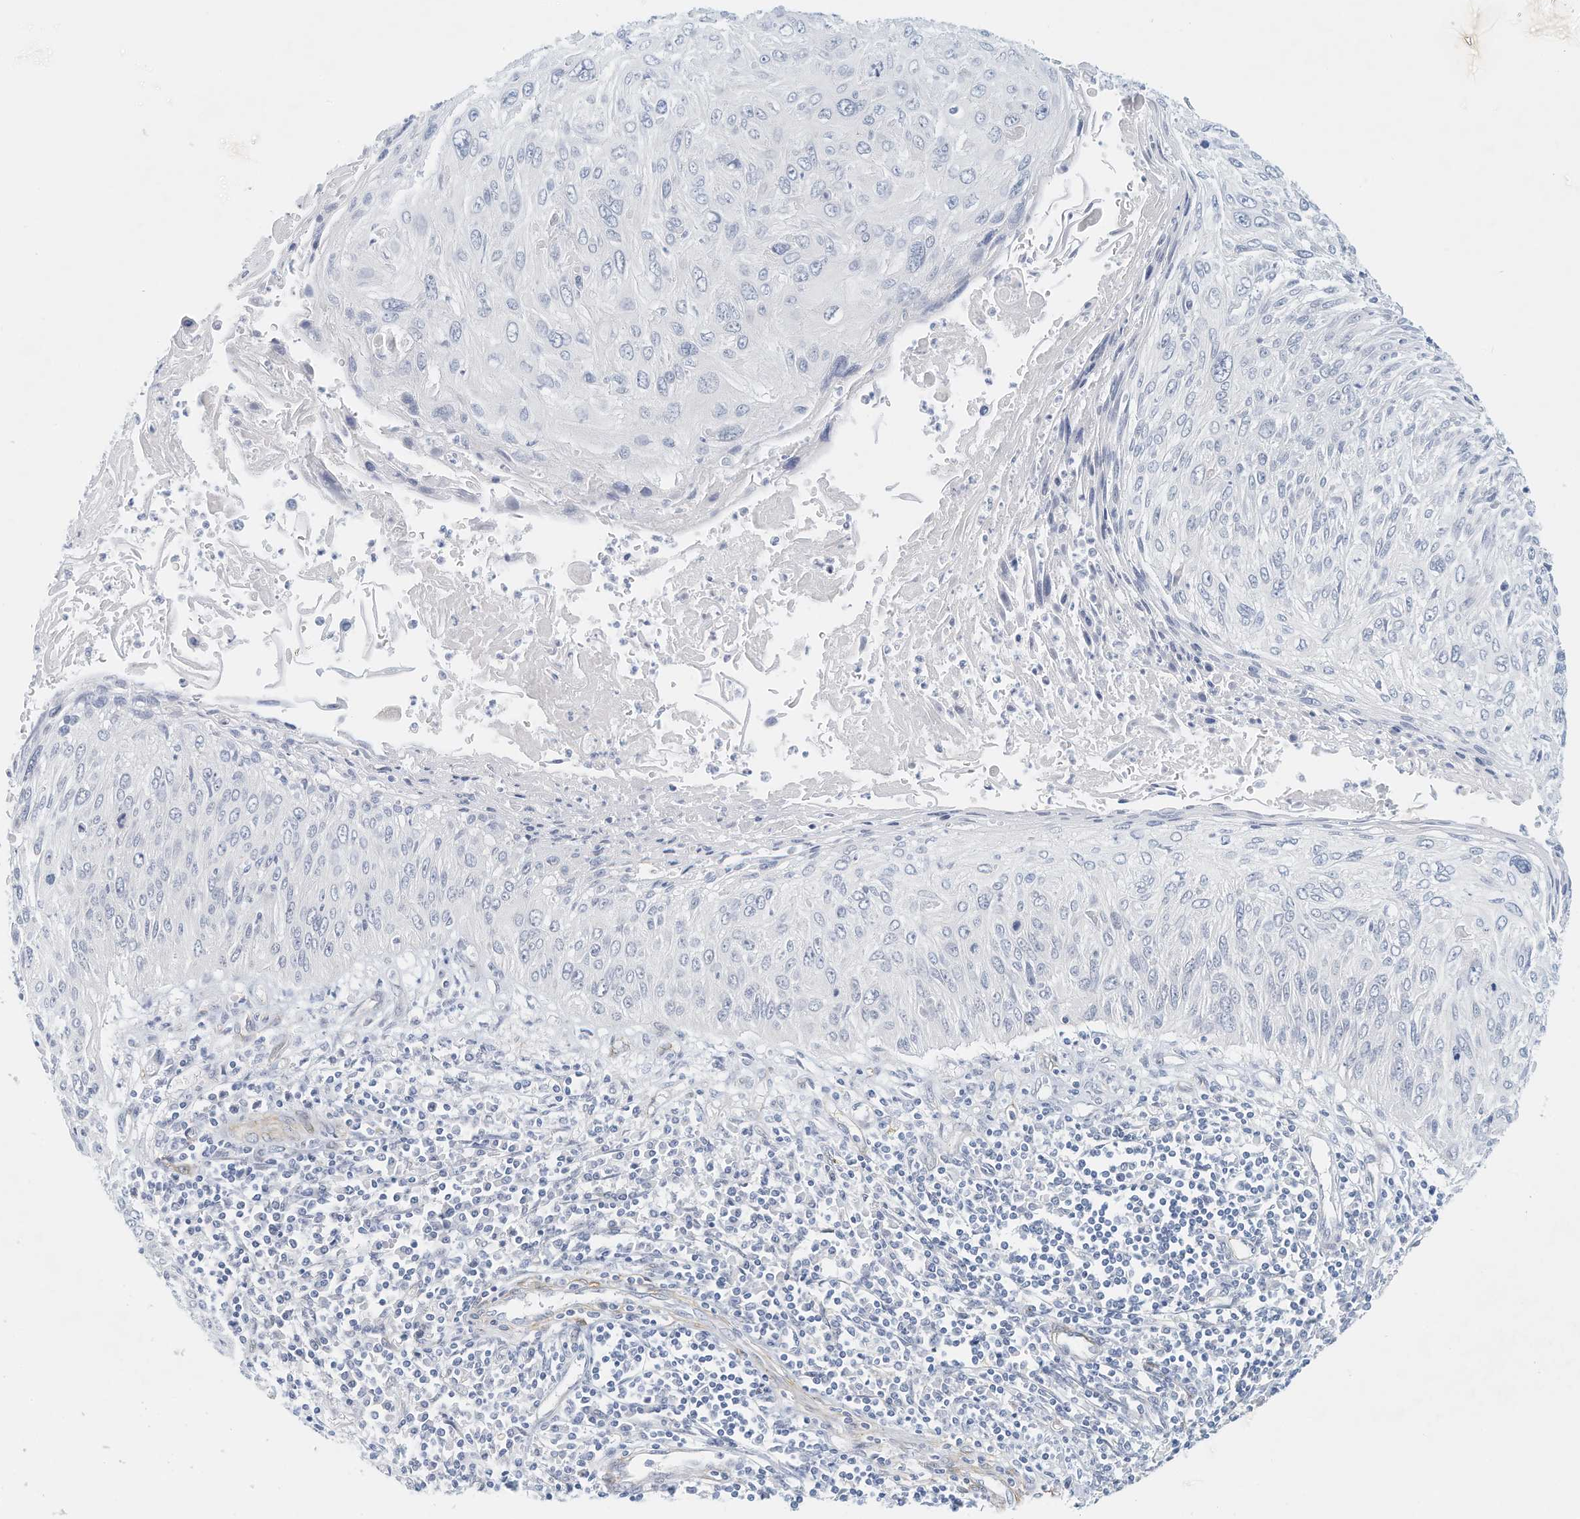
{"staining": {"intensity": "negative", "quantity": "none", "location": "none"}, "tissue": "cervical cancer", "cell_type": "Tumor cells", "image_type": "cancer", "snomed": [{"axis": "morphology", "description": "Squamous cell carcinoma, NOS"}, {"axis": "topography", "description": "Cervix"}], "caption": "The immunohistochemistry image has no significant expression in tumor cells of cervical cancer tissue. The staining is performed using DAB (3,3'-diaminobenzidine) brown chromogen with nuclei counter-stained in using hematoxylin.", "gene": "ARHGAP28", "patient": {"sex": "female", "age": 51}}